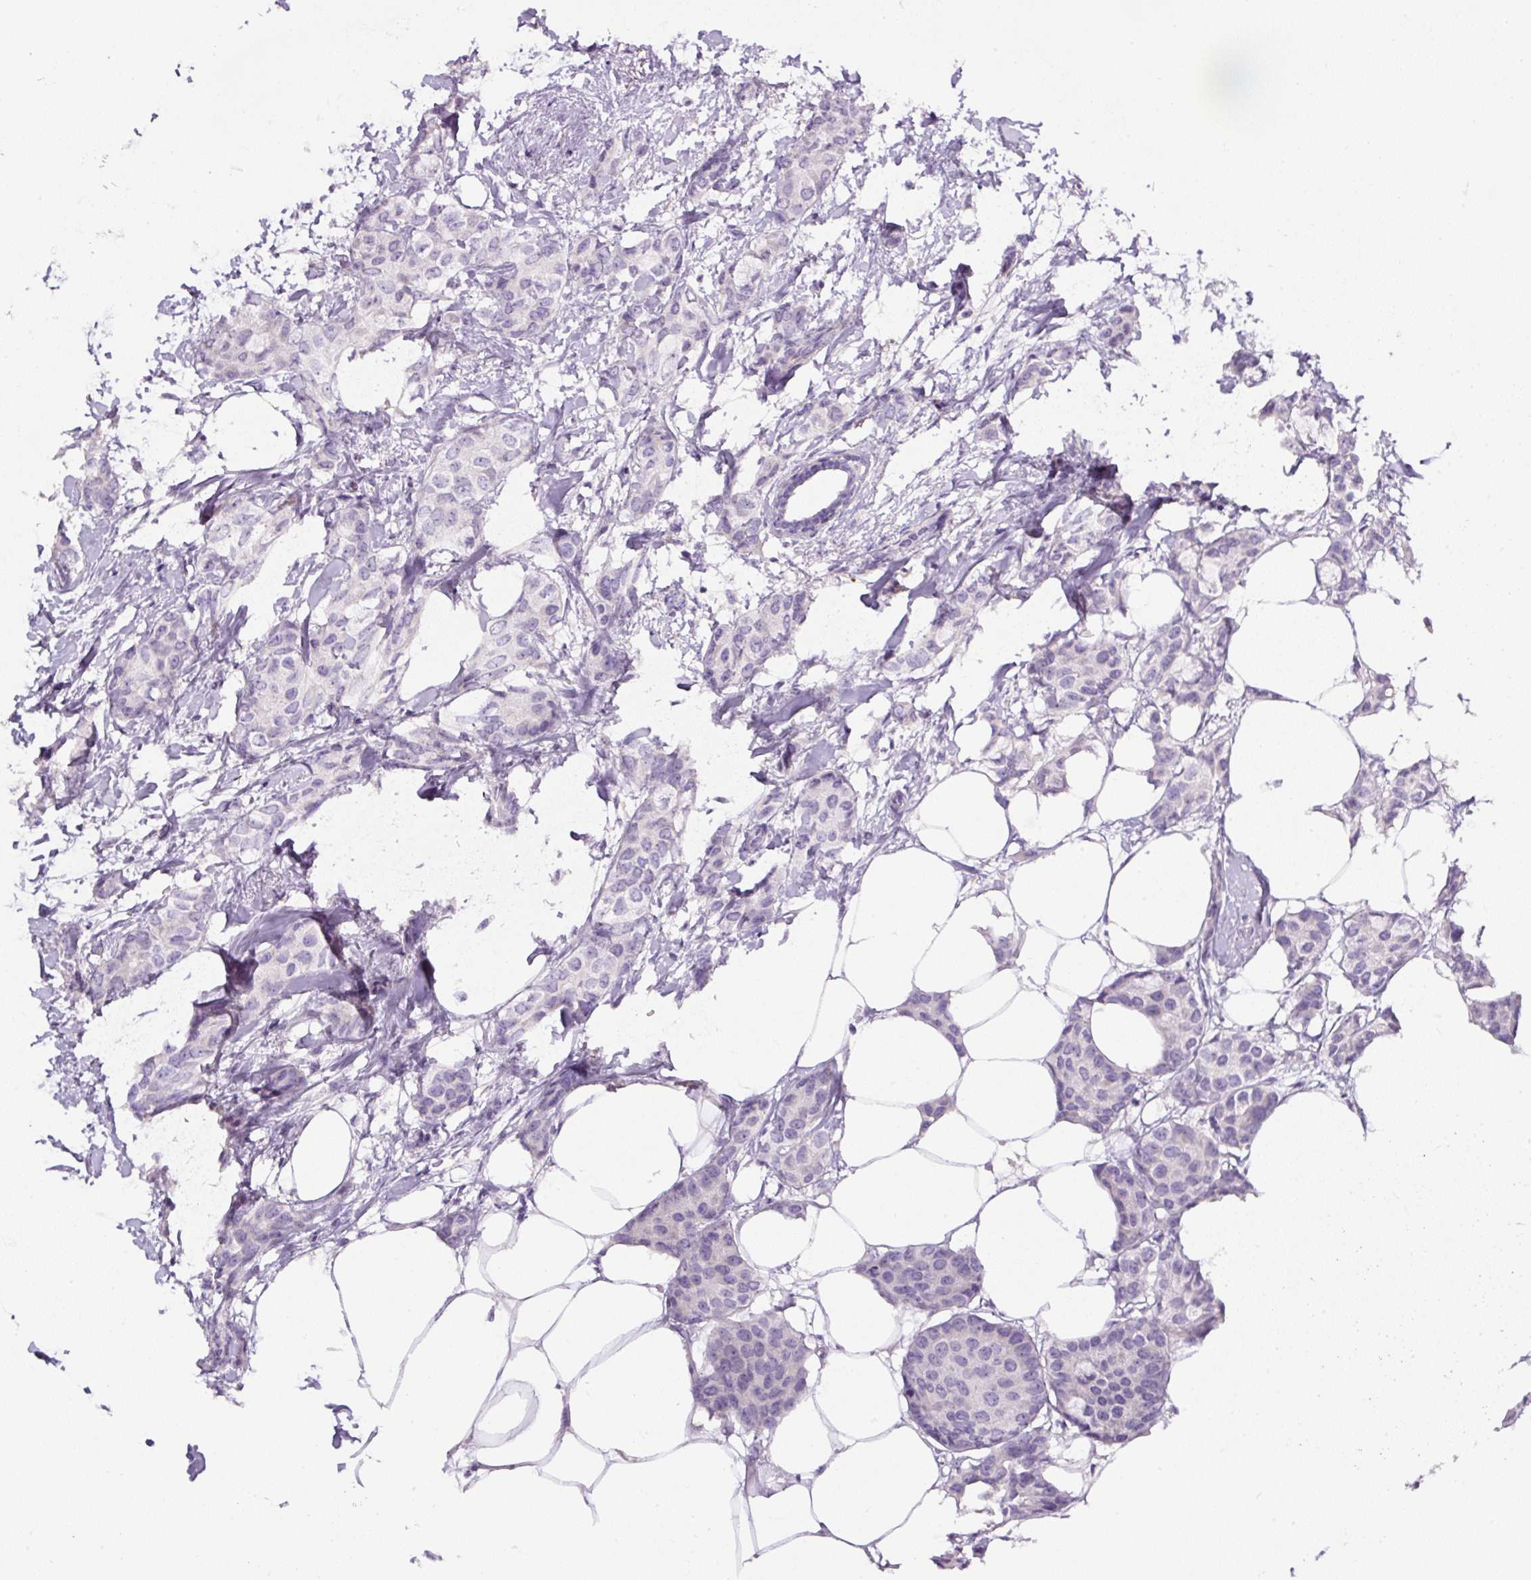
{"staining": {"intensity": "negative", "quantity": "none", "location": "none"}, "tissue": "breast cancer", "cell_type": "Tumor cells", "image_type": "cancer", "snomed": [{"axis": "morphology", "description": "Duct carcinoma"}, {"axis": "topography", "description": "Breast"}], "caption": "Breast infiltrating ductal carcinoma was stained to show a protein in brown. There is no significant positivity in tumor cells.", "gene": "OR14A2", "patient": {"sex": "female", "age": 73}}